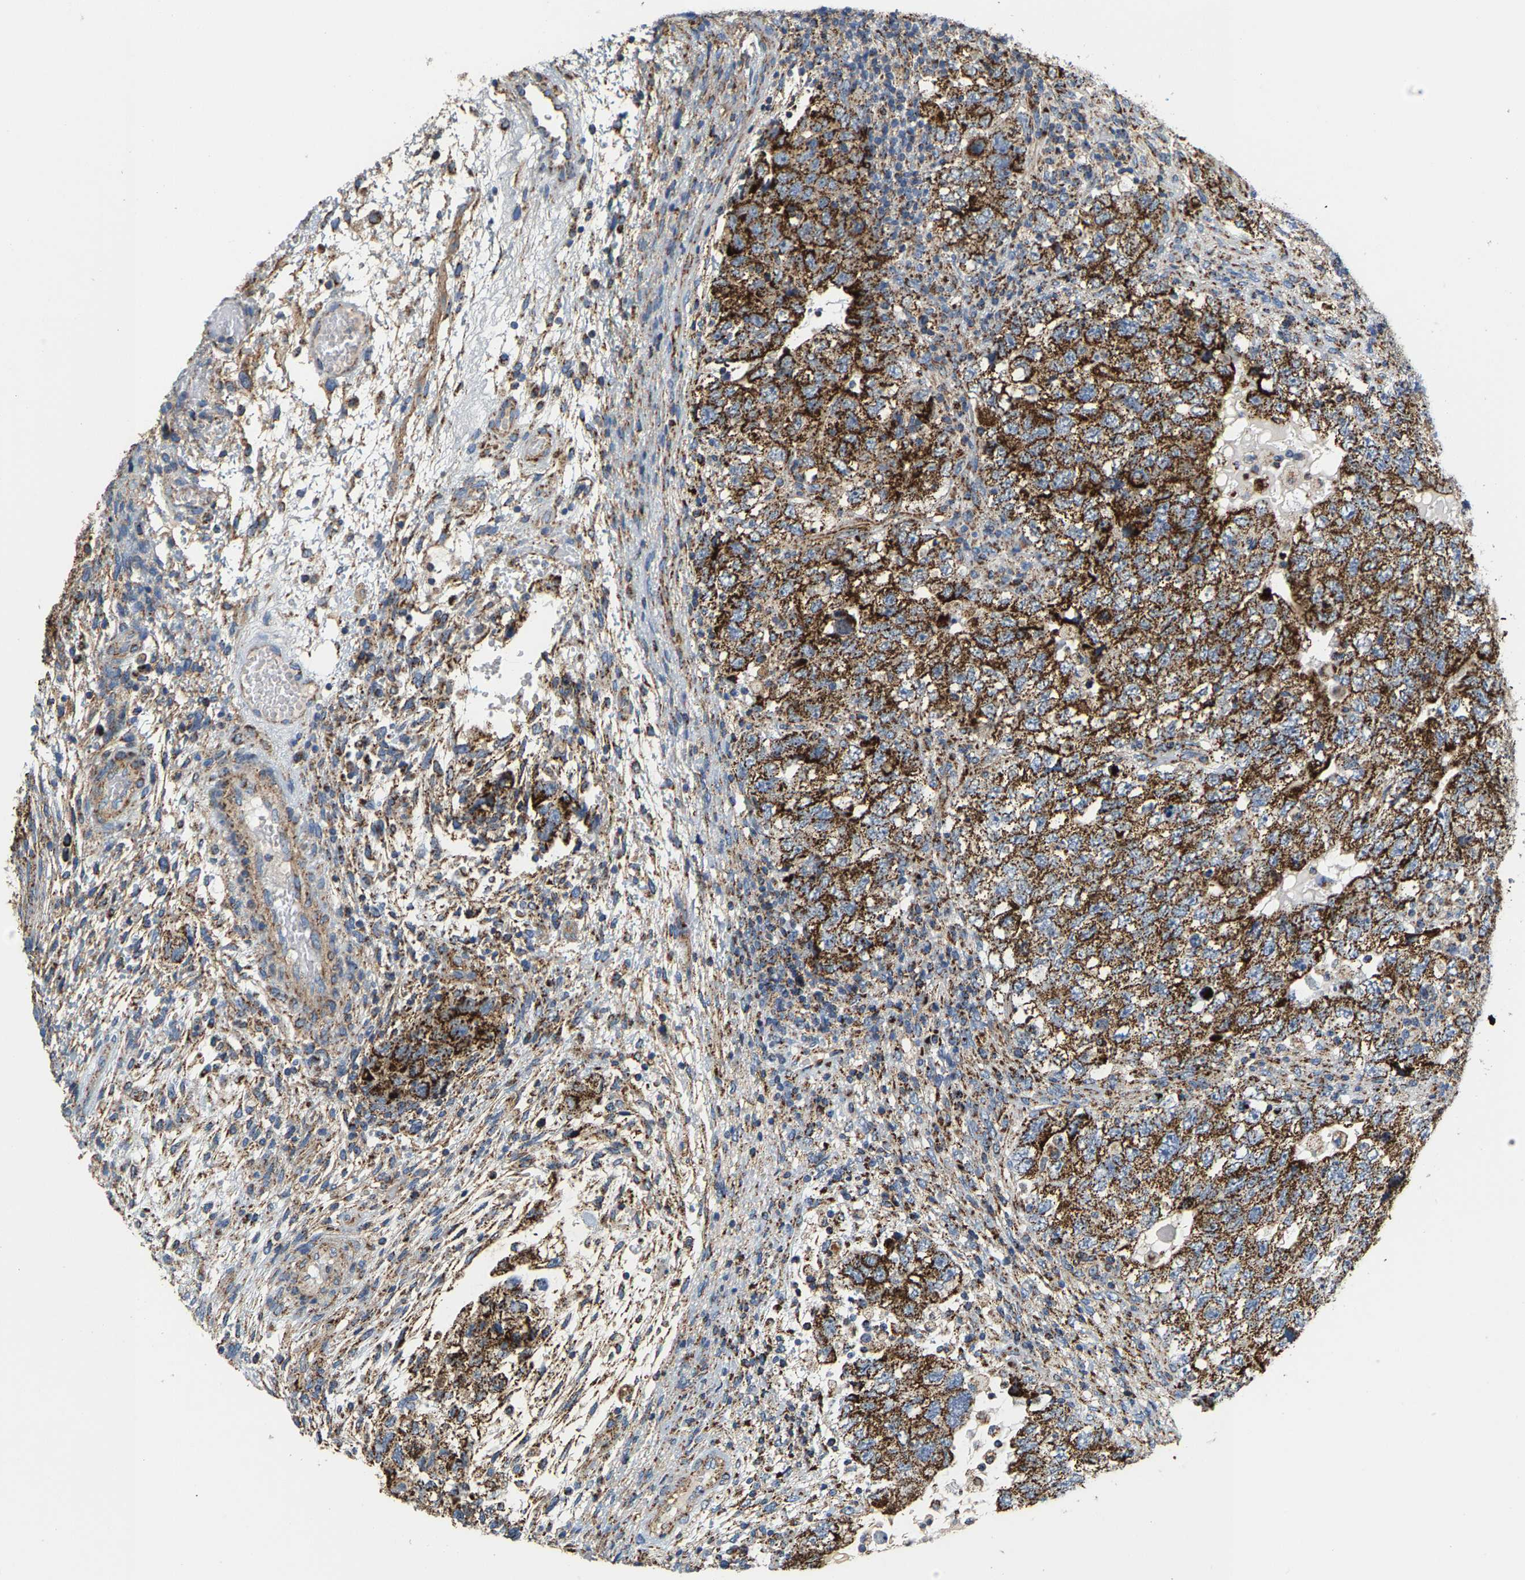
{"staining": {"intensity": "strong", "quantity": ">75%", "location": "cytoplasmic/membranous"}, "tissue": "testis cancer", "cell_type": "Tumor cells", "image_type": "cancer", "snomed": [{"axis": "morphology", "description": "Carcinoma, Embryonal, NOS"}, {"axis": "topography", "description": "Testis"}], "caption": "This micrograph shows immunohistochemistry staining of embryonal carcinoma (testis), with high strong cytoplasmic/membranous expression in approximately >75% of tumor cells.", "gene": "SHMT2", "patient": {"sex": "male", "age": 36}}